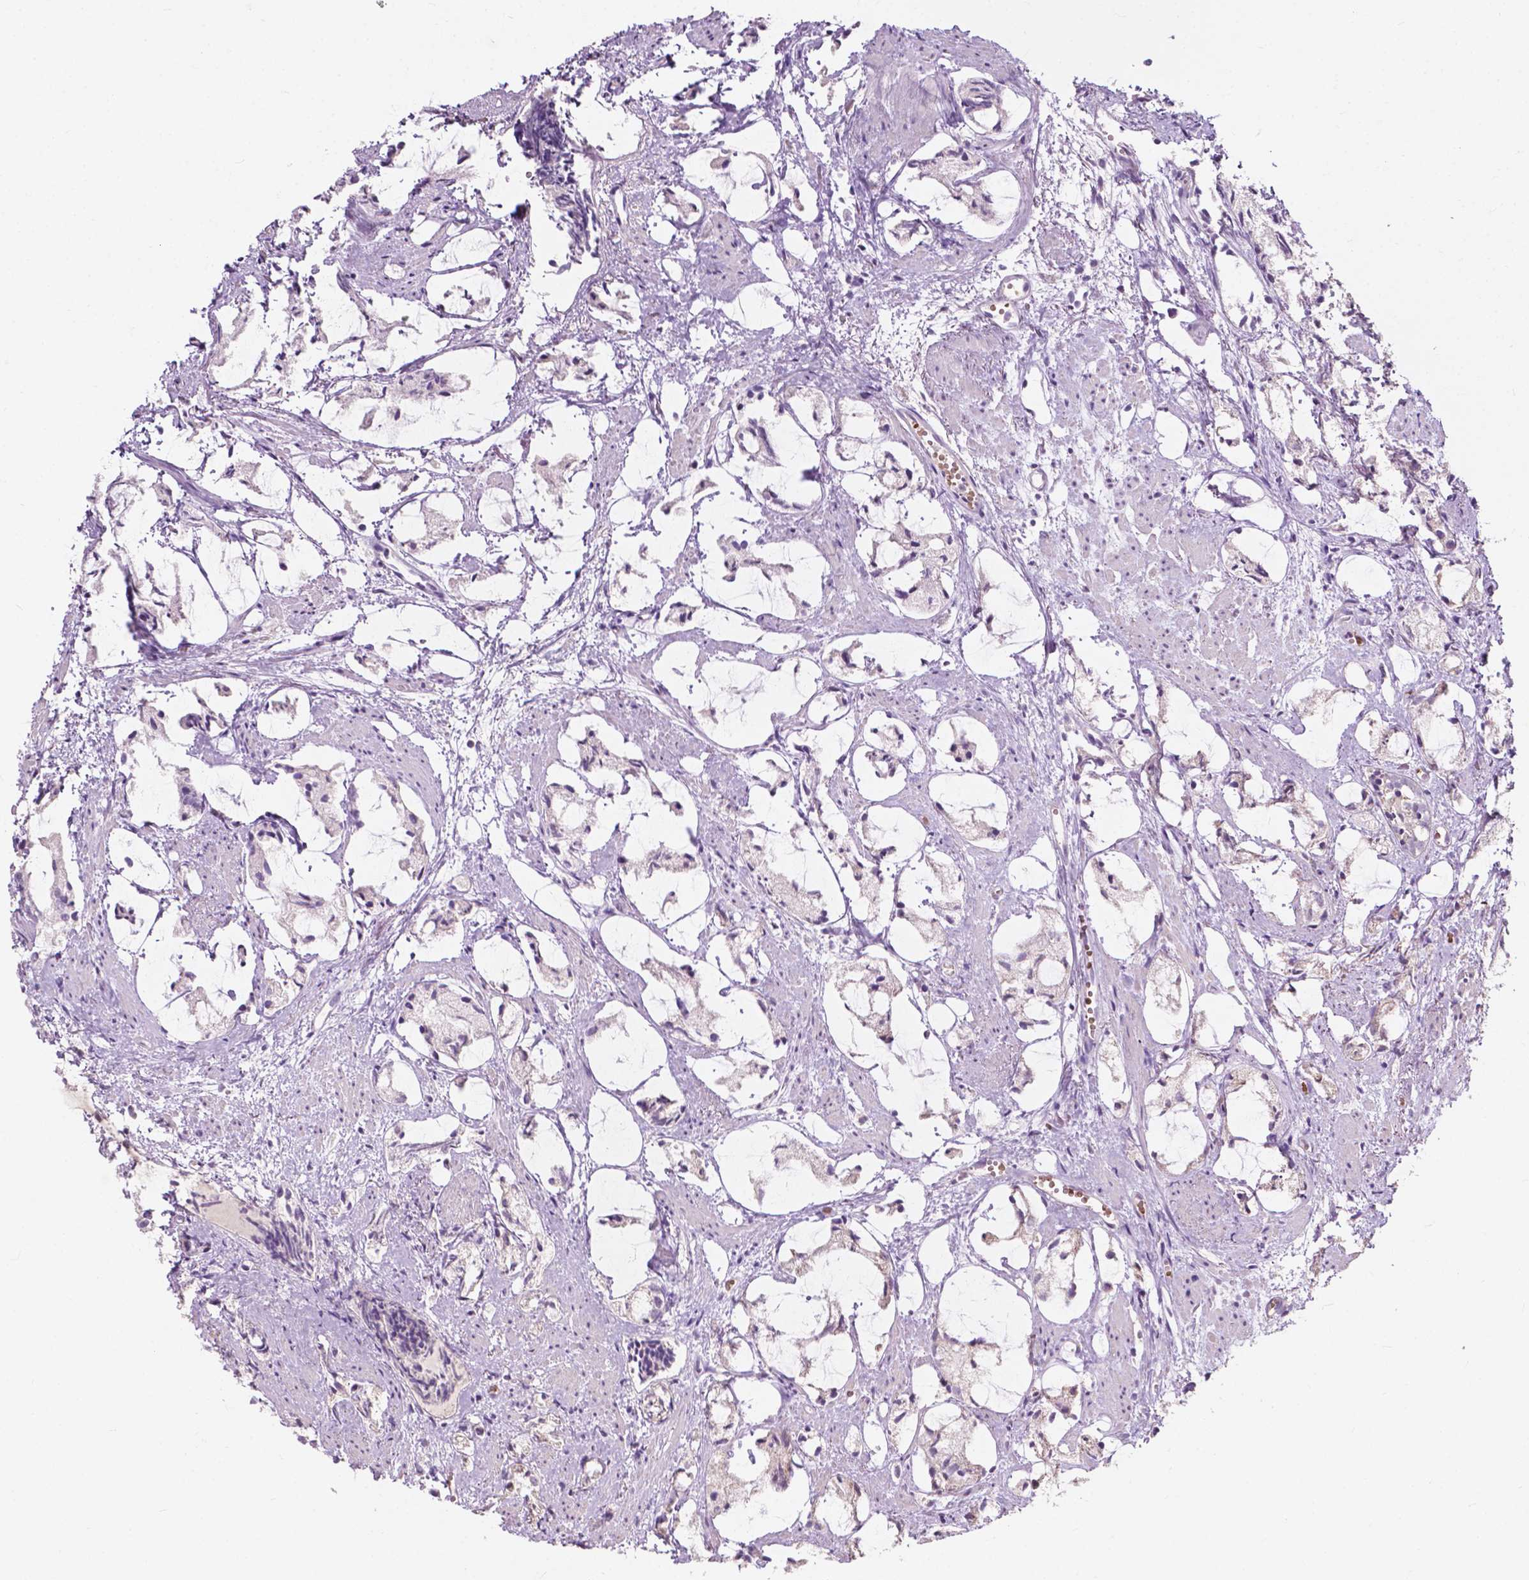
{"staining": {"intensity": "negative", "quantity": "none", "location": "none"}, "tissue": "prostate cancer", "cell_type": "Tumor cells", "image_type": "cancer", "snomed": [{"axis": "morphology", "description": "Adenocarcinoma, High grade"}, {"axis": "topography", "description": "Prostate"}], "caption": "This is a image of immunohistochemistry staining of prostate cancer (high-grade adenocarcinoma), which shows no positivity in tumor cells.", "gene": "NDUFS1", "patient": {"sex": "male", "age": 85}}